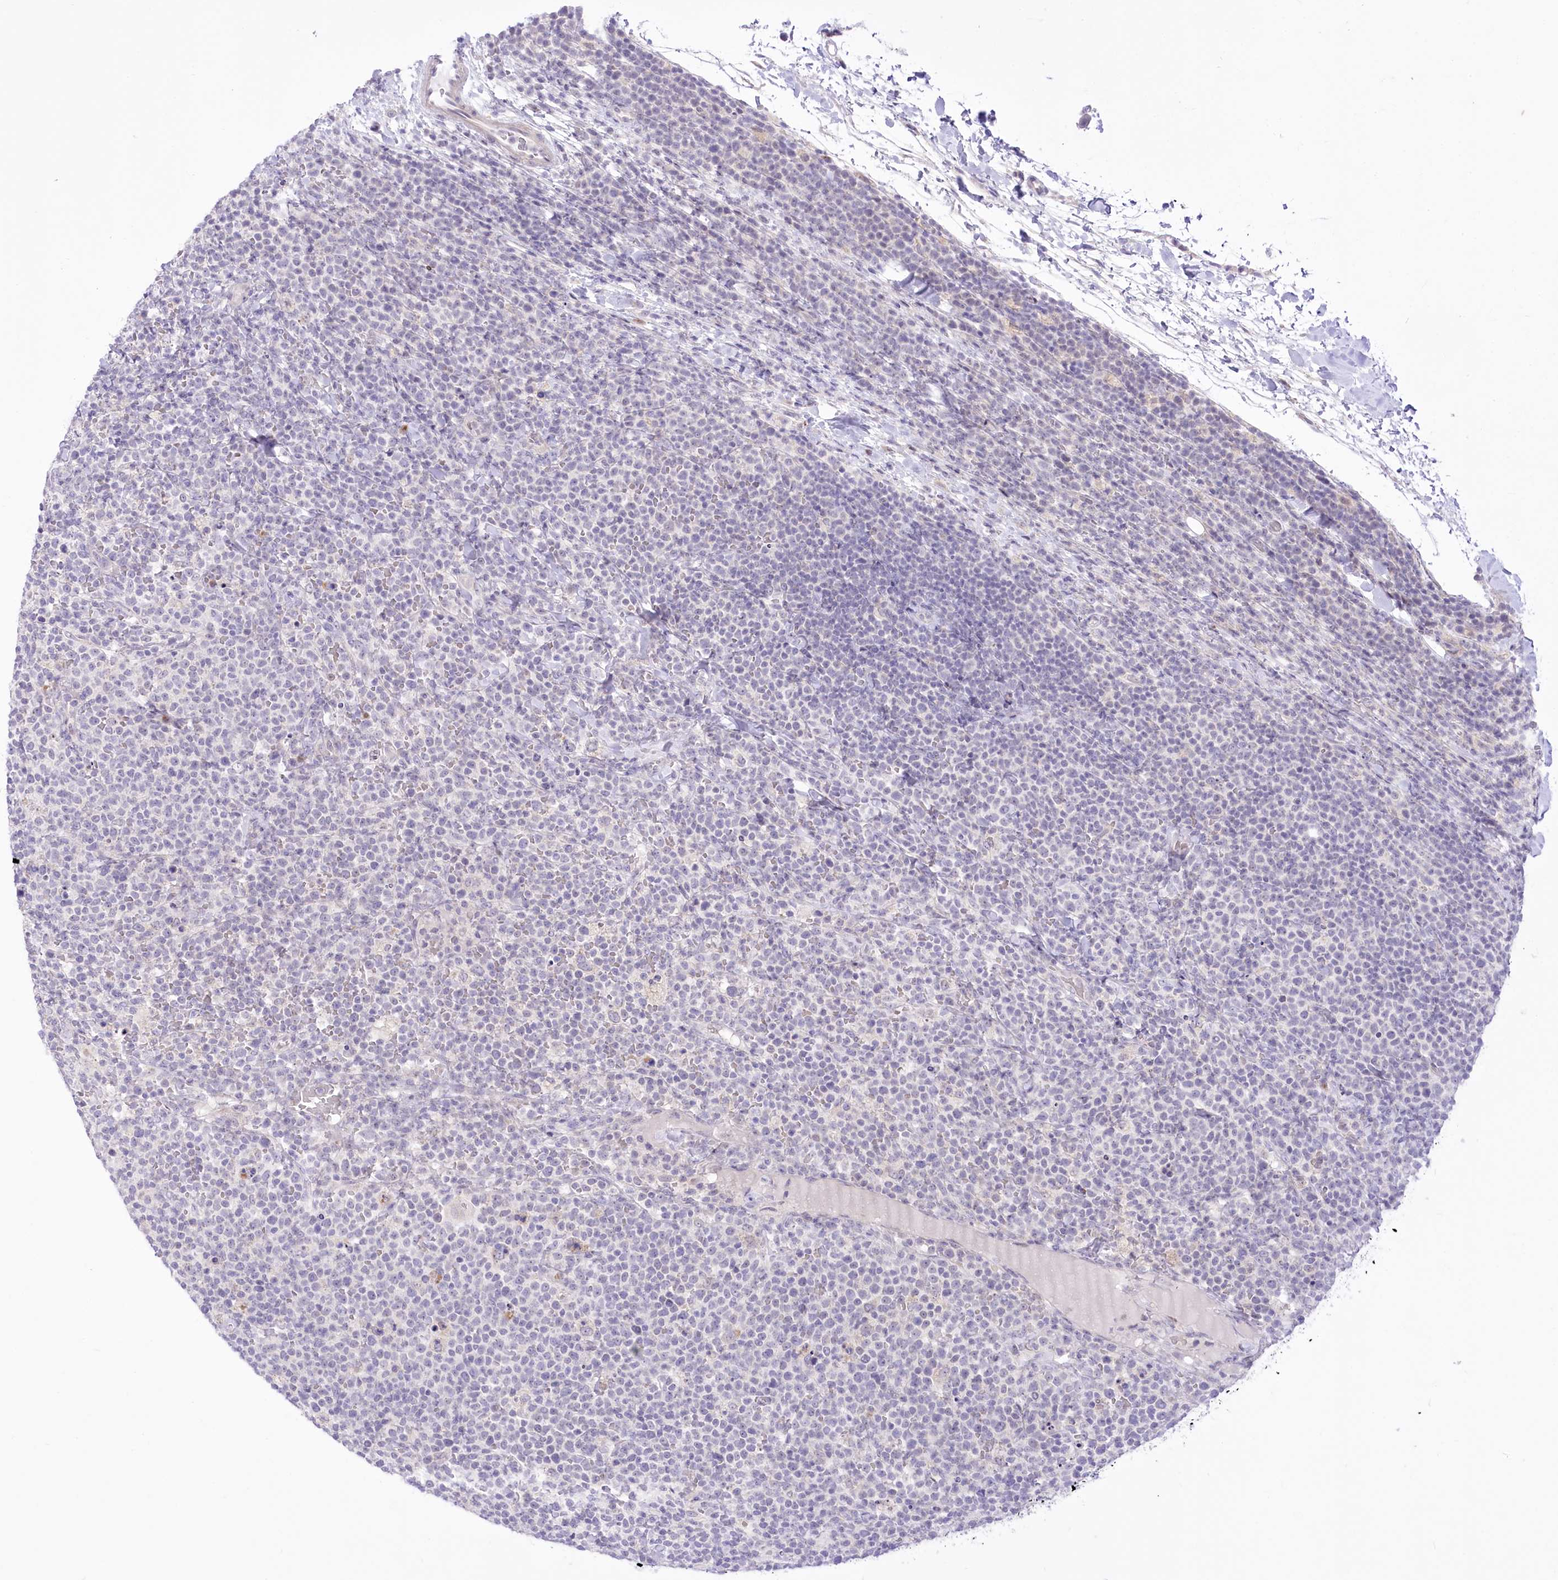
{"staining": {"intensity": "negative", "quantity": "none", "location": "none"}, "tissue": "lymphoma", "cell_type": "Tumor cells", "image_type": "cancer", "snomed": [{"axis": "morphology", "description": "Malignant lymphoma, non-Hodgkin's type, High grade"}, {"axis": "topography", "description": "Lymph node"}], "caption": "Human malignant lymphoma, non-Hodgkin's type (high-grade) stained for a protein using IHC demonstrates no positivity in tumor cells.", "gene": "BEND7", "patient": {"sex": "male", "age": 61}}